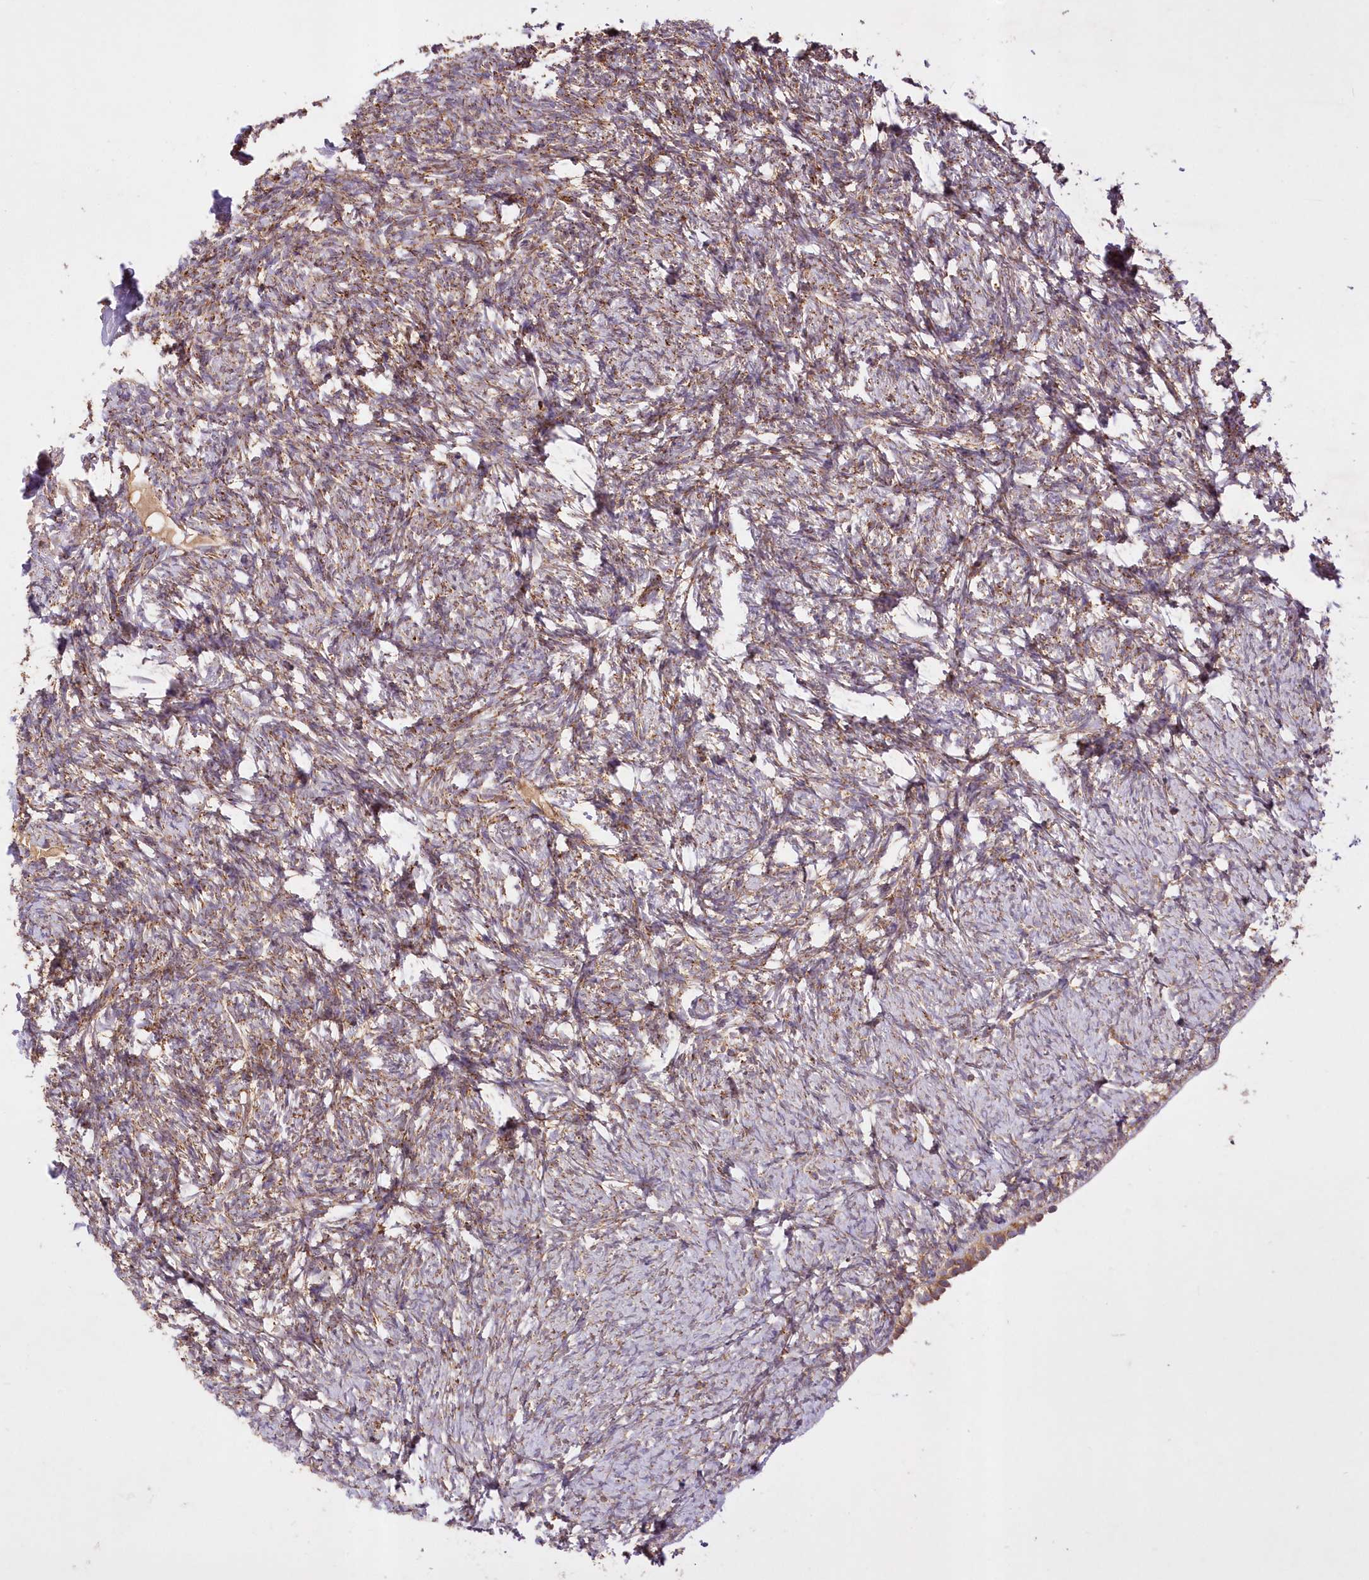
{"staining": {"intensity": "moderate", "quantity": ">75%", "location": "cytoplasmic/membranous"}, "tissue": "ovary", "cell_type": "Ovarian stroma cells", "image_type": "normal", "snomed": [{"axis": "morphology", "description": "Normal tissue, NOS"}, {"axis": "topography", "description": "Ovary"}], "caption": "Immunohistochemistry (IHC) of unremarkable ovary displays medium levels of moderate cytoplasmic/membranous positivity in approximately >75% of ovarian stroma cells.", "gene": "ASNSD1", "patient": {"sex": "female", "age": 60}}